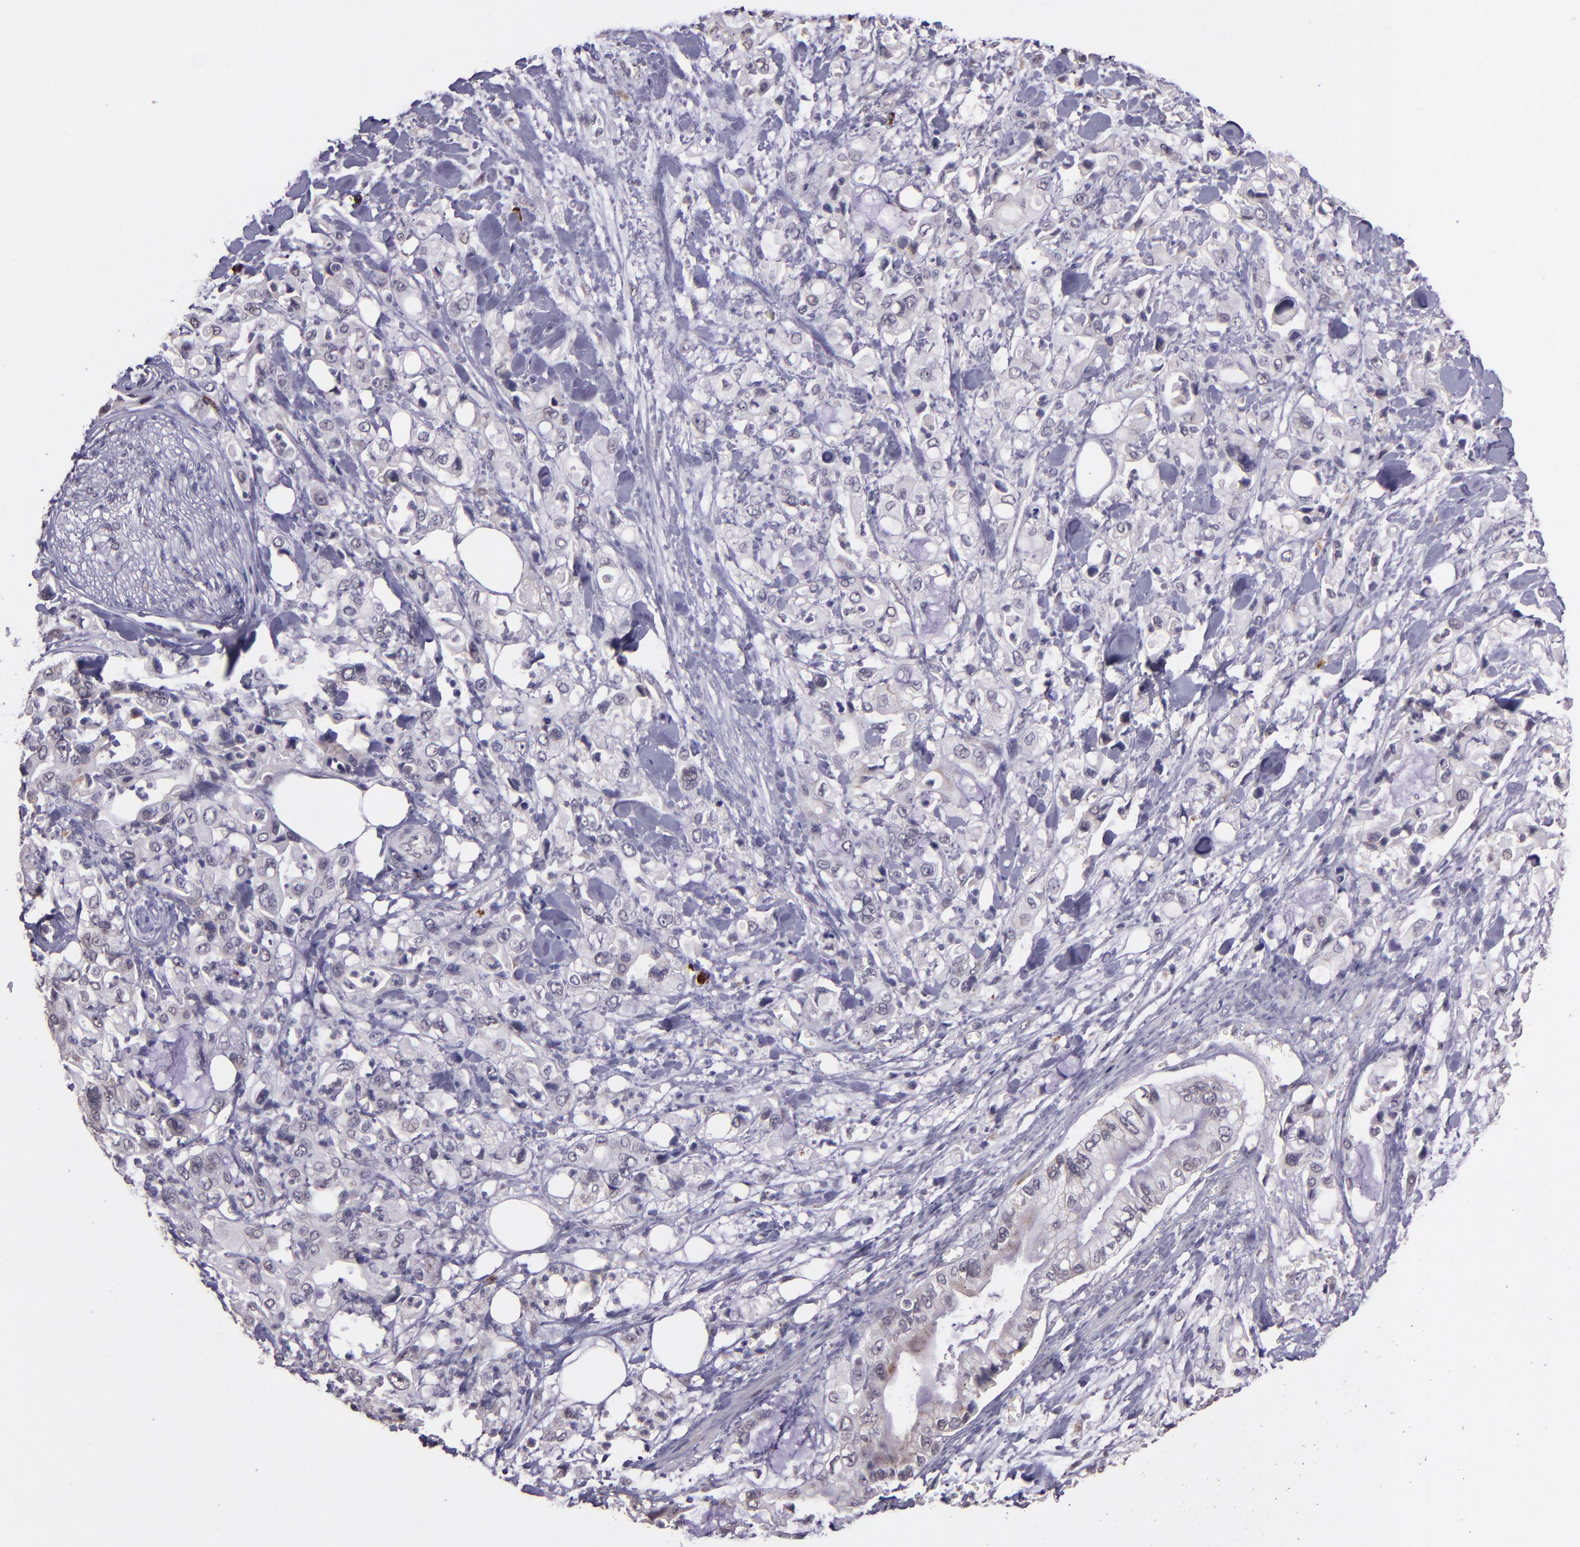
{"staining": {"intensity": "negative", "quantity": "none", "location": "none"}, "tissue": "pancreatic cancer", "cell_type": "Tumor cells", "image_type": "cancer", "snomed": [{"axis": "morphology", "description": "Adenocarcinoma, NOS"}, {"axis": "topography", "description": "Pancreas"}], "caption": "Tumor cells are negative for brown protein staining in pancreatic cancer (adenocarcinoma).", "gene": "TAF7L", "patient": {"sex": "male", "age": 70}}